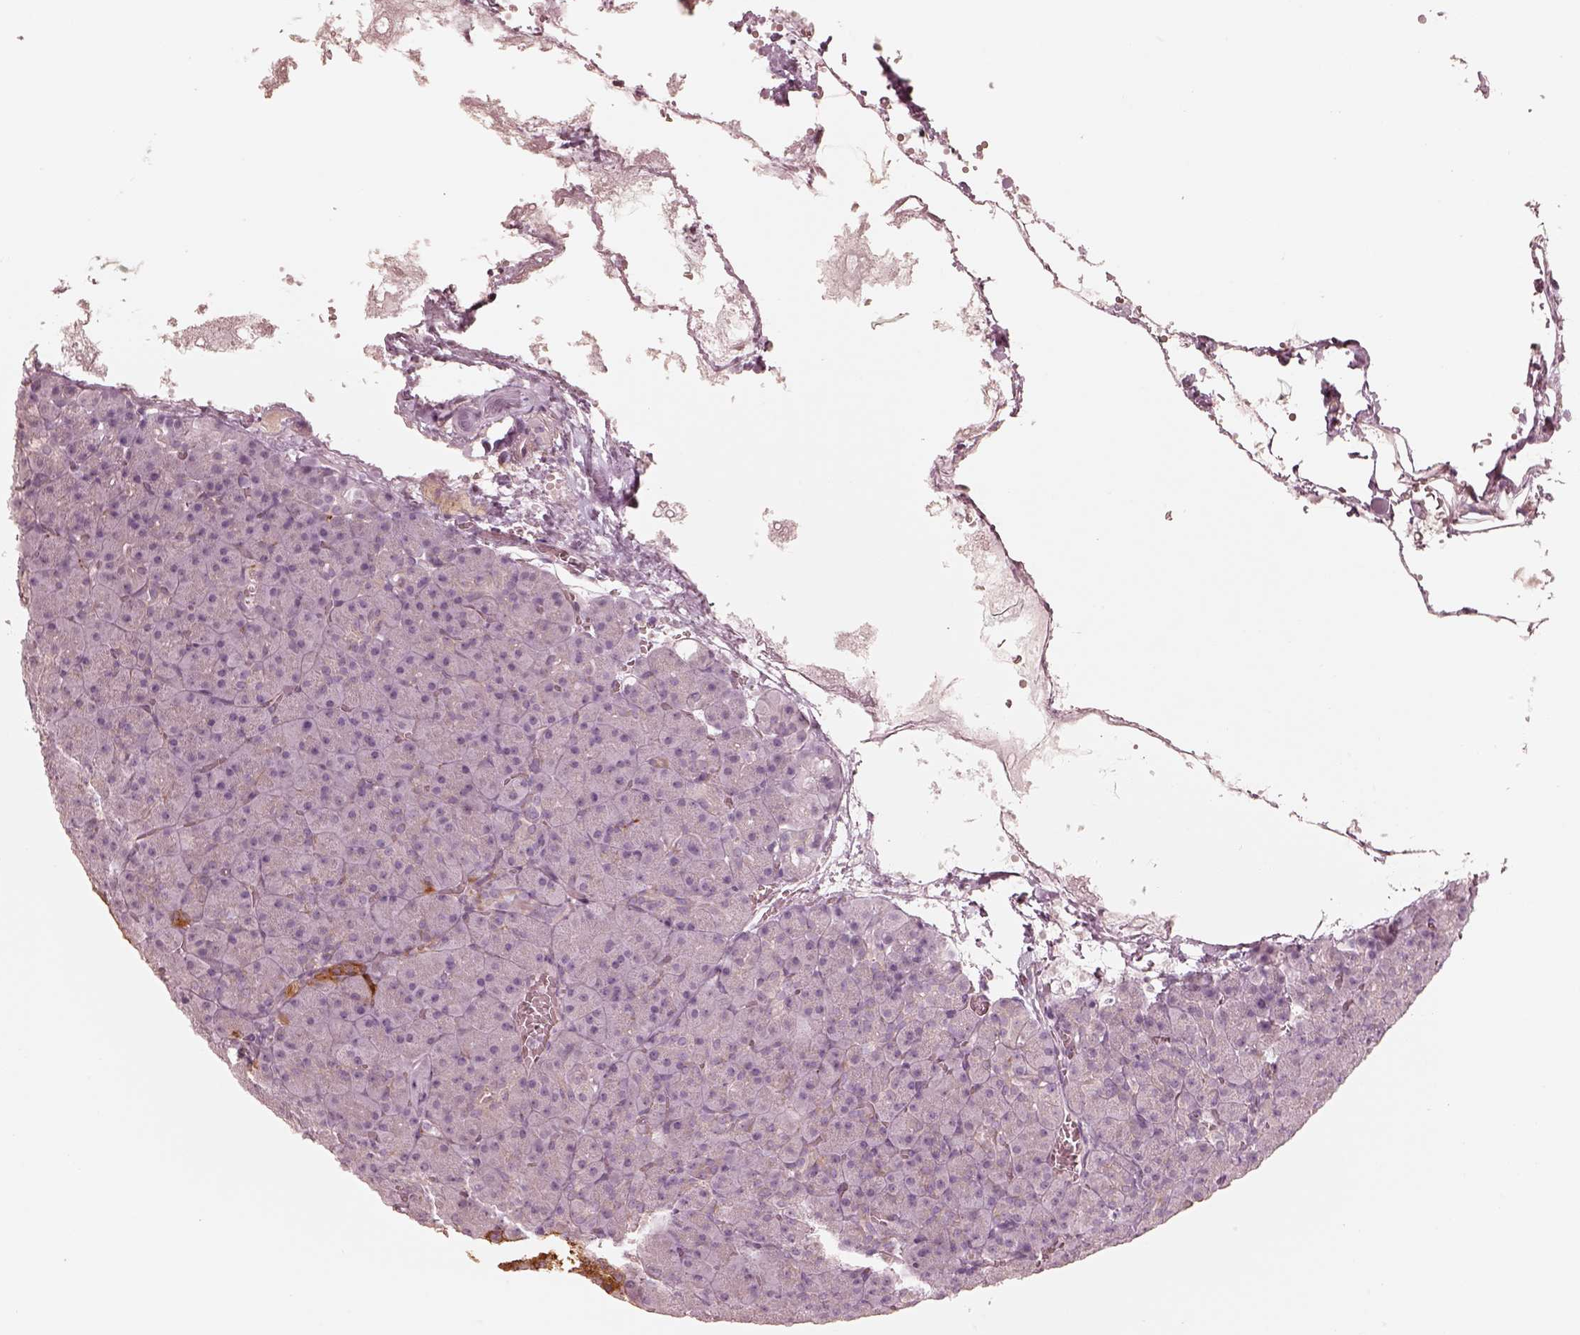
{"staining": {"intensity": "negative", "quantity": "none", "location": "none"}, "tissue": "pancreas", "cell_type": "Exocrine glandular cells", "image_type": "normal", "snomed": [{"axis": "morphology", "description": "Normal tissue, NOS"}, {"axis": "topography", "description": "Pancreas"}], "caption": "DAB immunohistochemical staining of normal pancreas exhibits no significant positivity in exocrine glandular cells.", "gene": "RAB3C", "patient": {"sex": "female", "age": 74}}